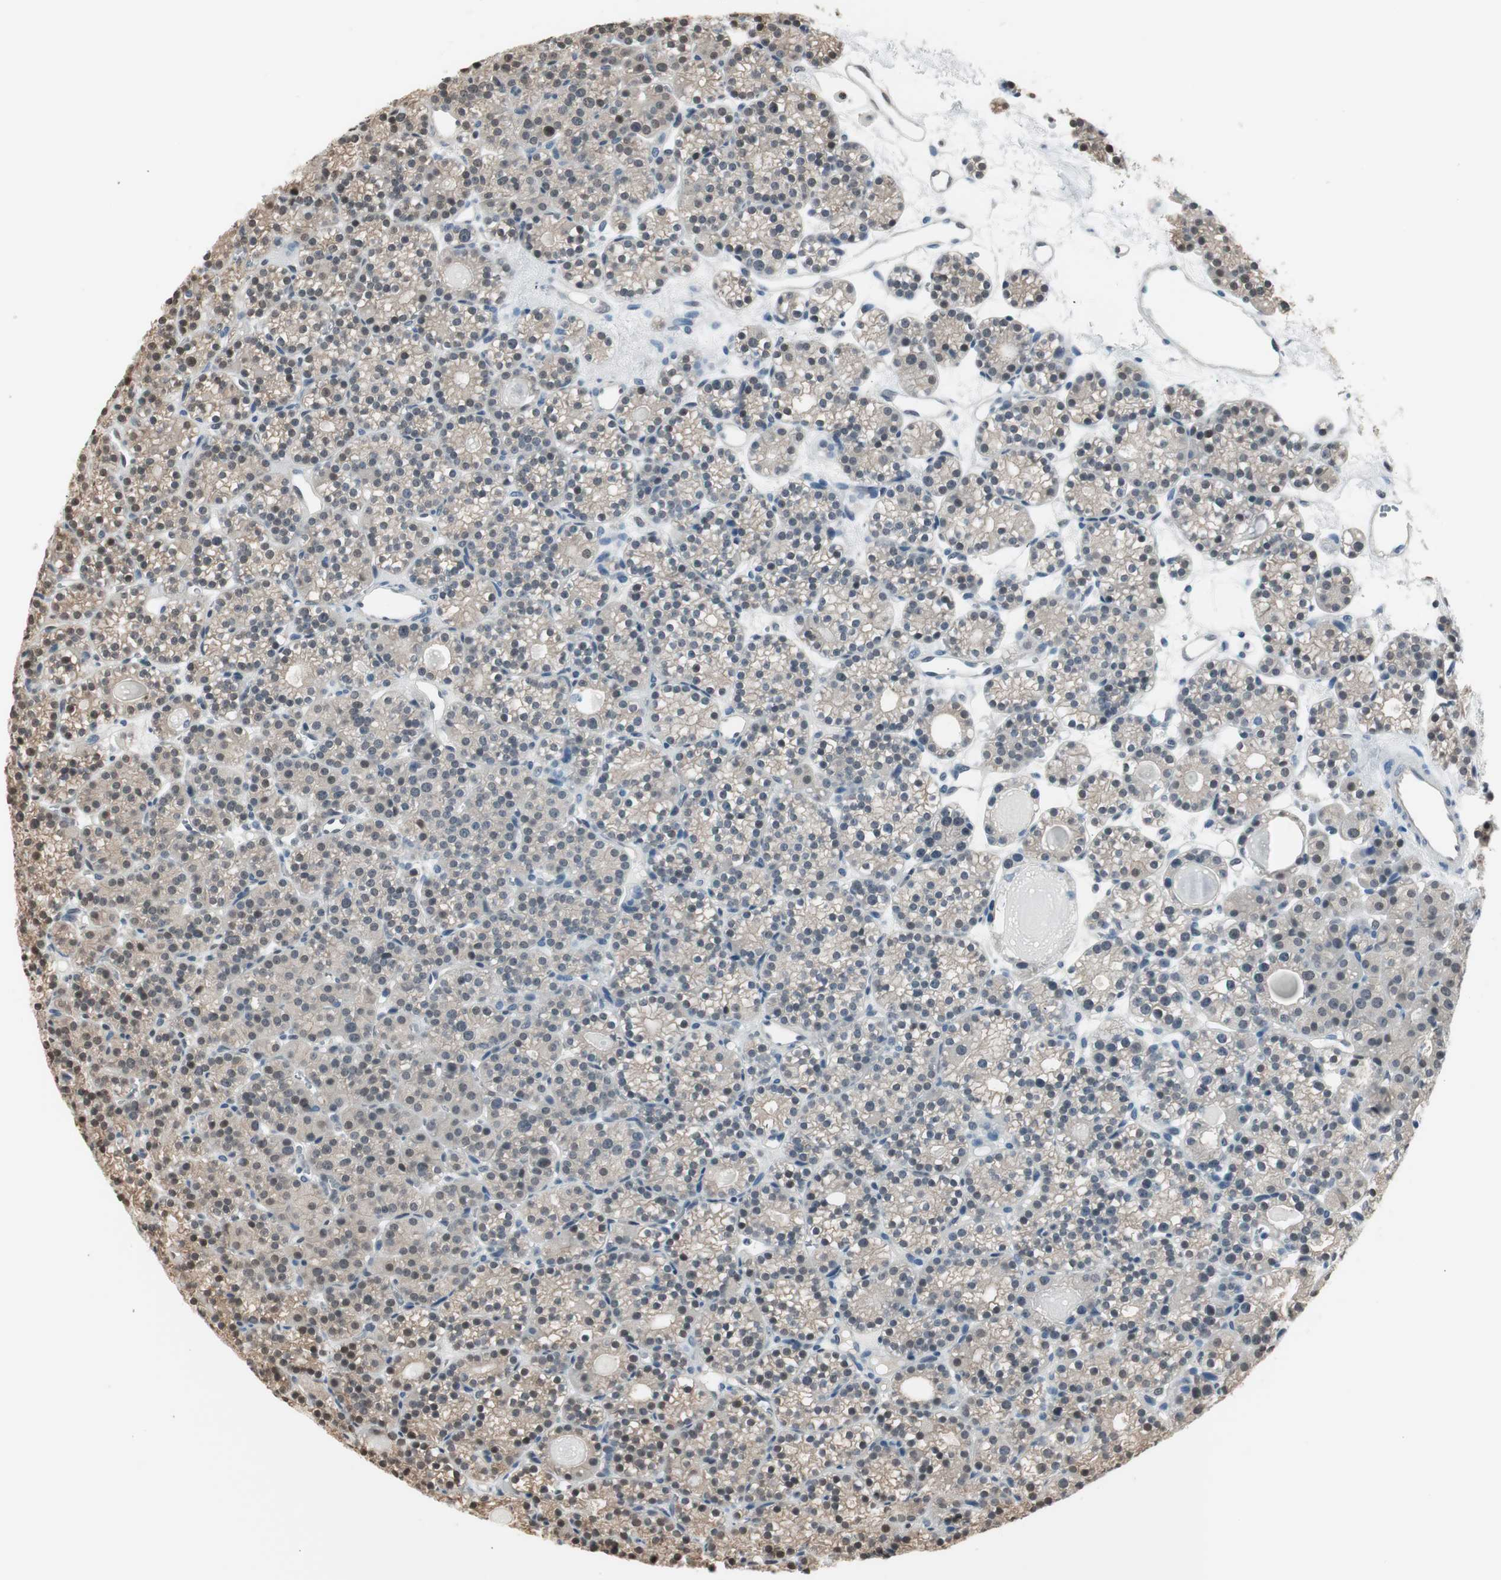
{"staining": {"intensity": "weak", "quantity": "25%-75%", "location": "nuclear"}, "tissue": "parathyroid gland", "cell_type": "Glandular cells", "image_type": "normal", "snomed": [{"axis": "morphology", "description": "Normal tissue, NOS"}, {"axis": "topography", "description": "Parathyroid gland"}], "caption": "IHC of benign parathyroid gland displays low levels of weak nuclear staining in approximately 25%-75% of glandular cells.", "gene": "LONP2", "patient": {"sex": "female", "age": 64}}